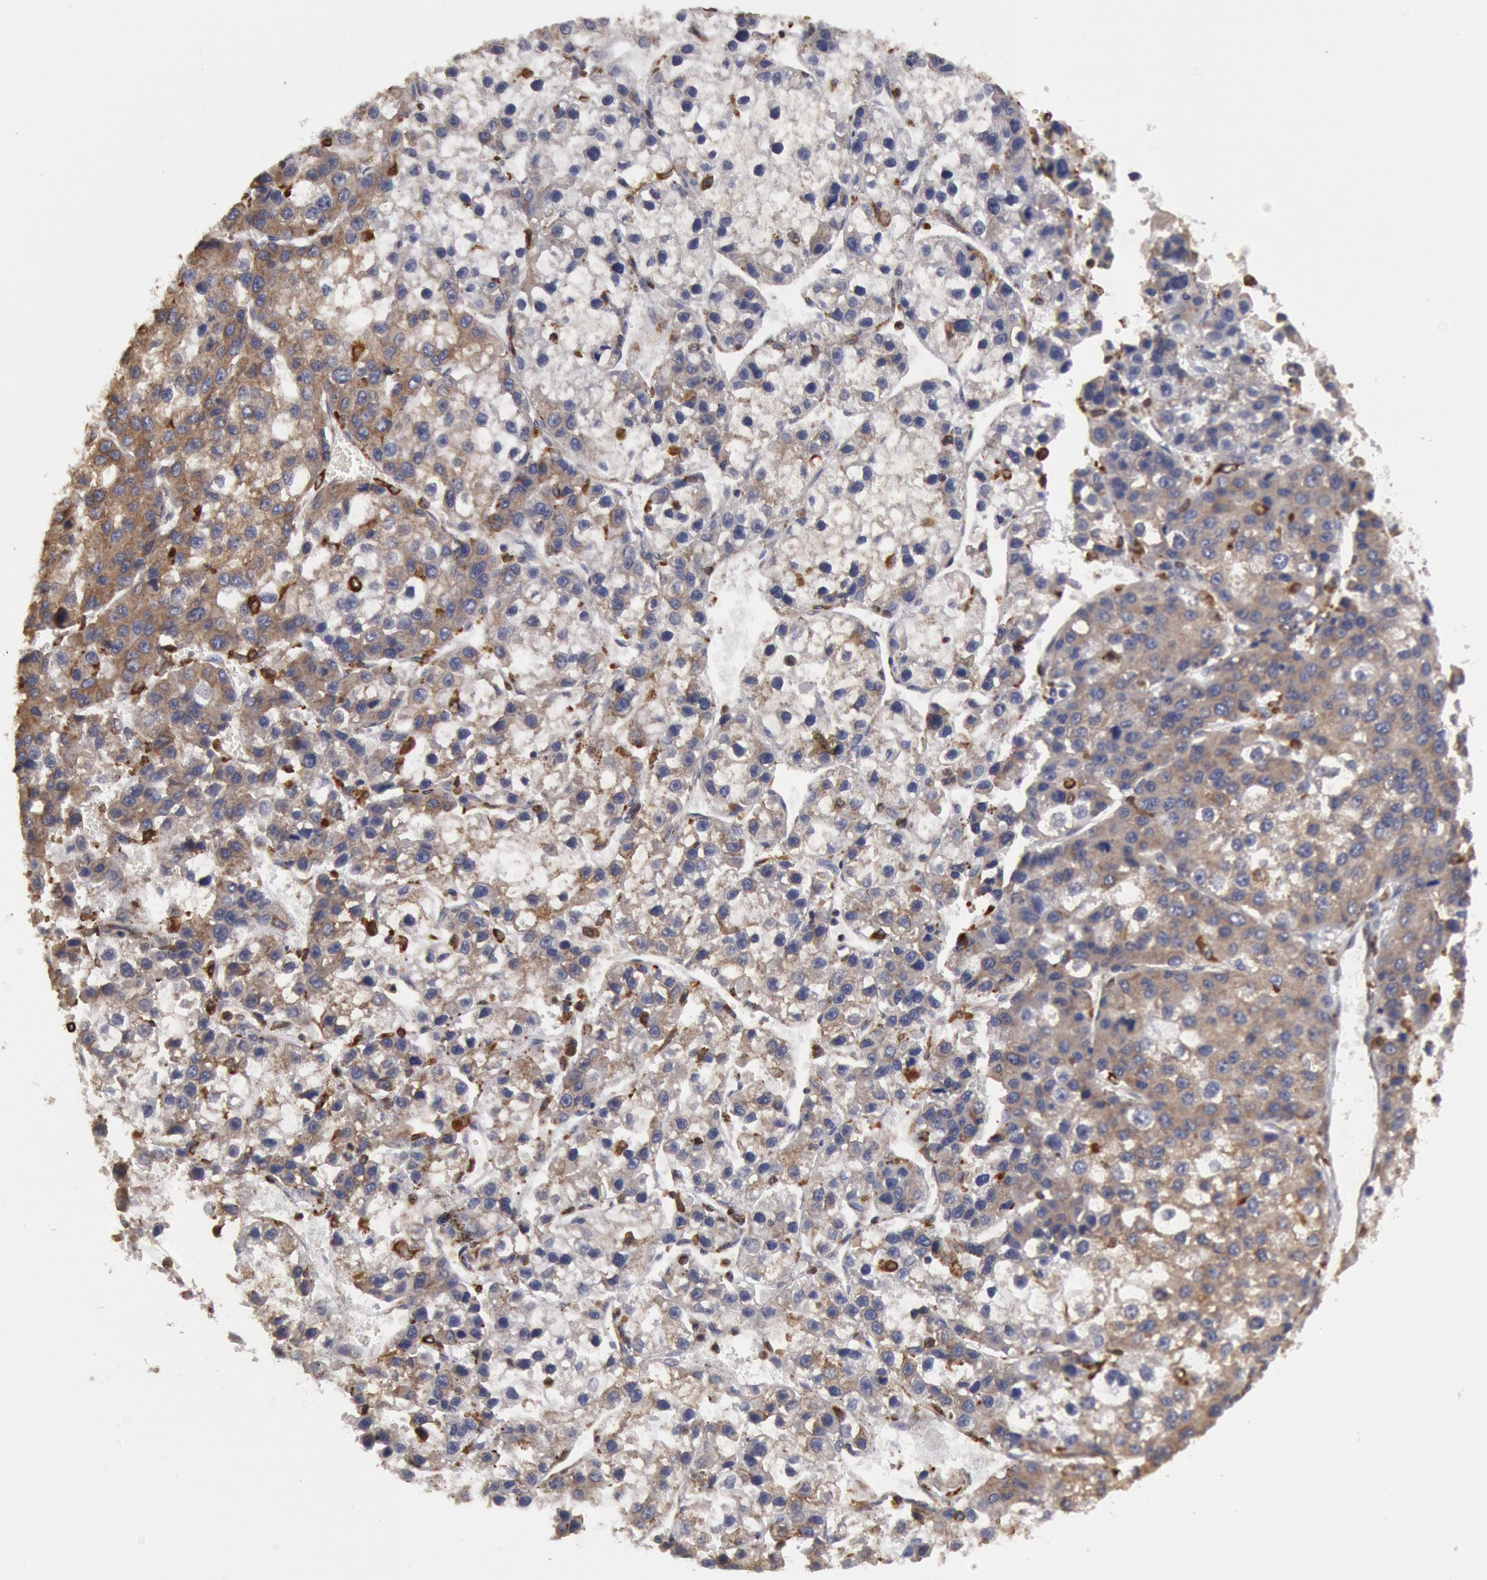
{"staining": {"intensity": "weak", "quantity": "<25%", "location": "cytoplasmic/membranous"}, "tissue": "liver cancer", "cell_type": "Tumor cells", "image_type": "cancer", "snomed": [{"axis": "morphology", "description": "Carcinoma, Hepatocellular, NOS"}, {"axis": "topography", "description": "Liver"}], "caption": "Tumor cells show no significant protein positivity in liver hepatocellular carcinoma.", "gene": "ERP44", "patient": {"sex": "female", "age": 66}}